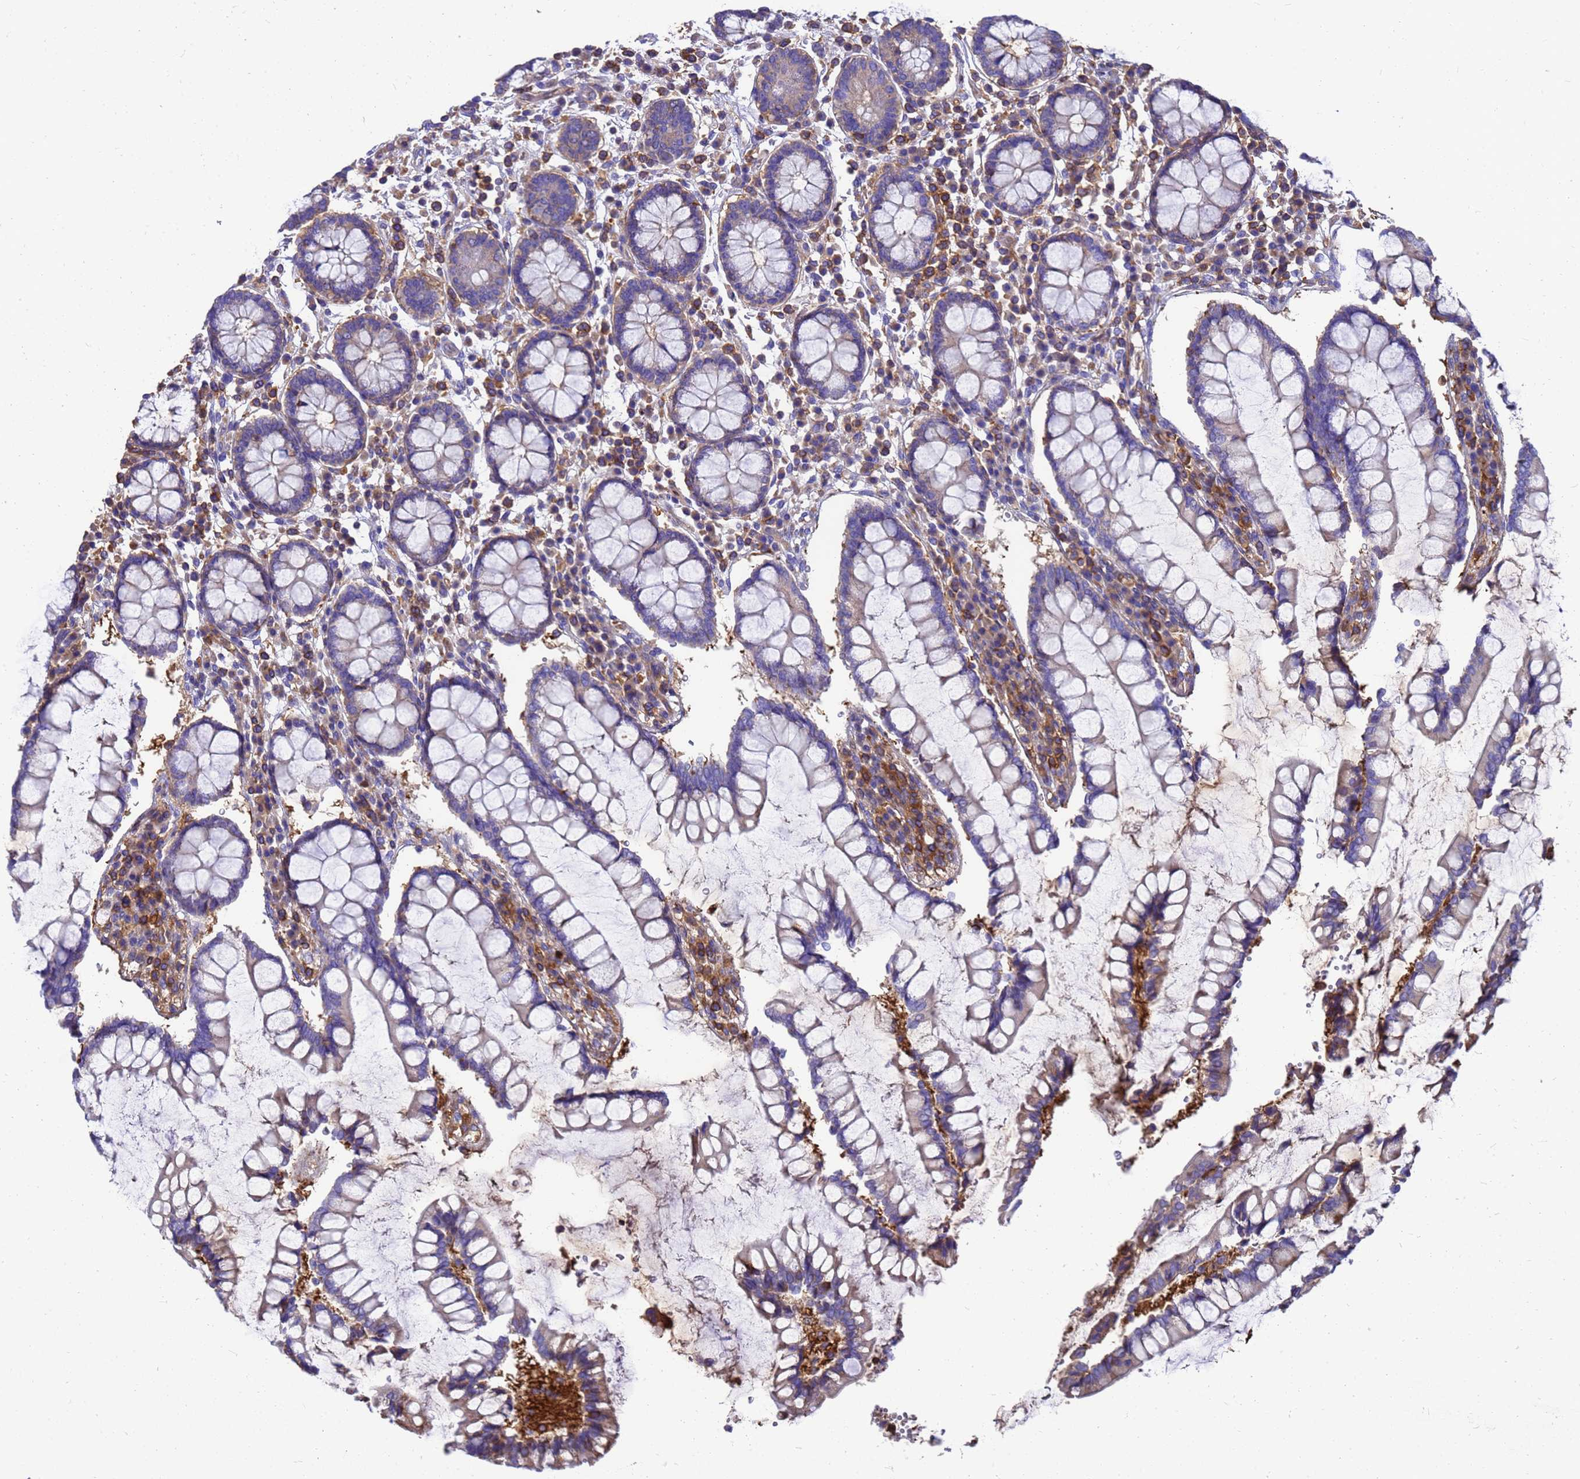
{"staining": {"intensity": "weak", "quantity": "25%-75%", "location": "cytoplasmic/membranous"}, "tissue": "colon", "cell_type": "Endothelial cells", "image_type": "normal", "snomed": [{"axis": "morphology", "description": "Normal tissue, NOS"}, {"axis": "topography", "description": "Colon"}], "caption": "A low amount of weak cytoplasmic/membranous positivity is appreciated in approximately 25%-75% of endothelial cells in unremarkable colon. (DAB IHC with brightfield microscopy, high magnification).", "gene": "ZNF235", "patient": {"sex": "female", "age": 79}}